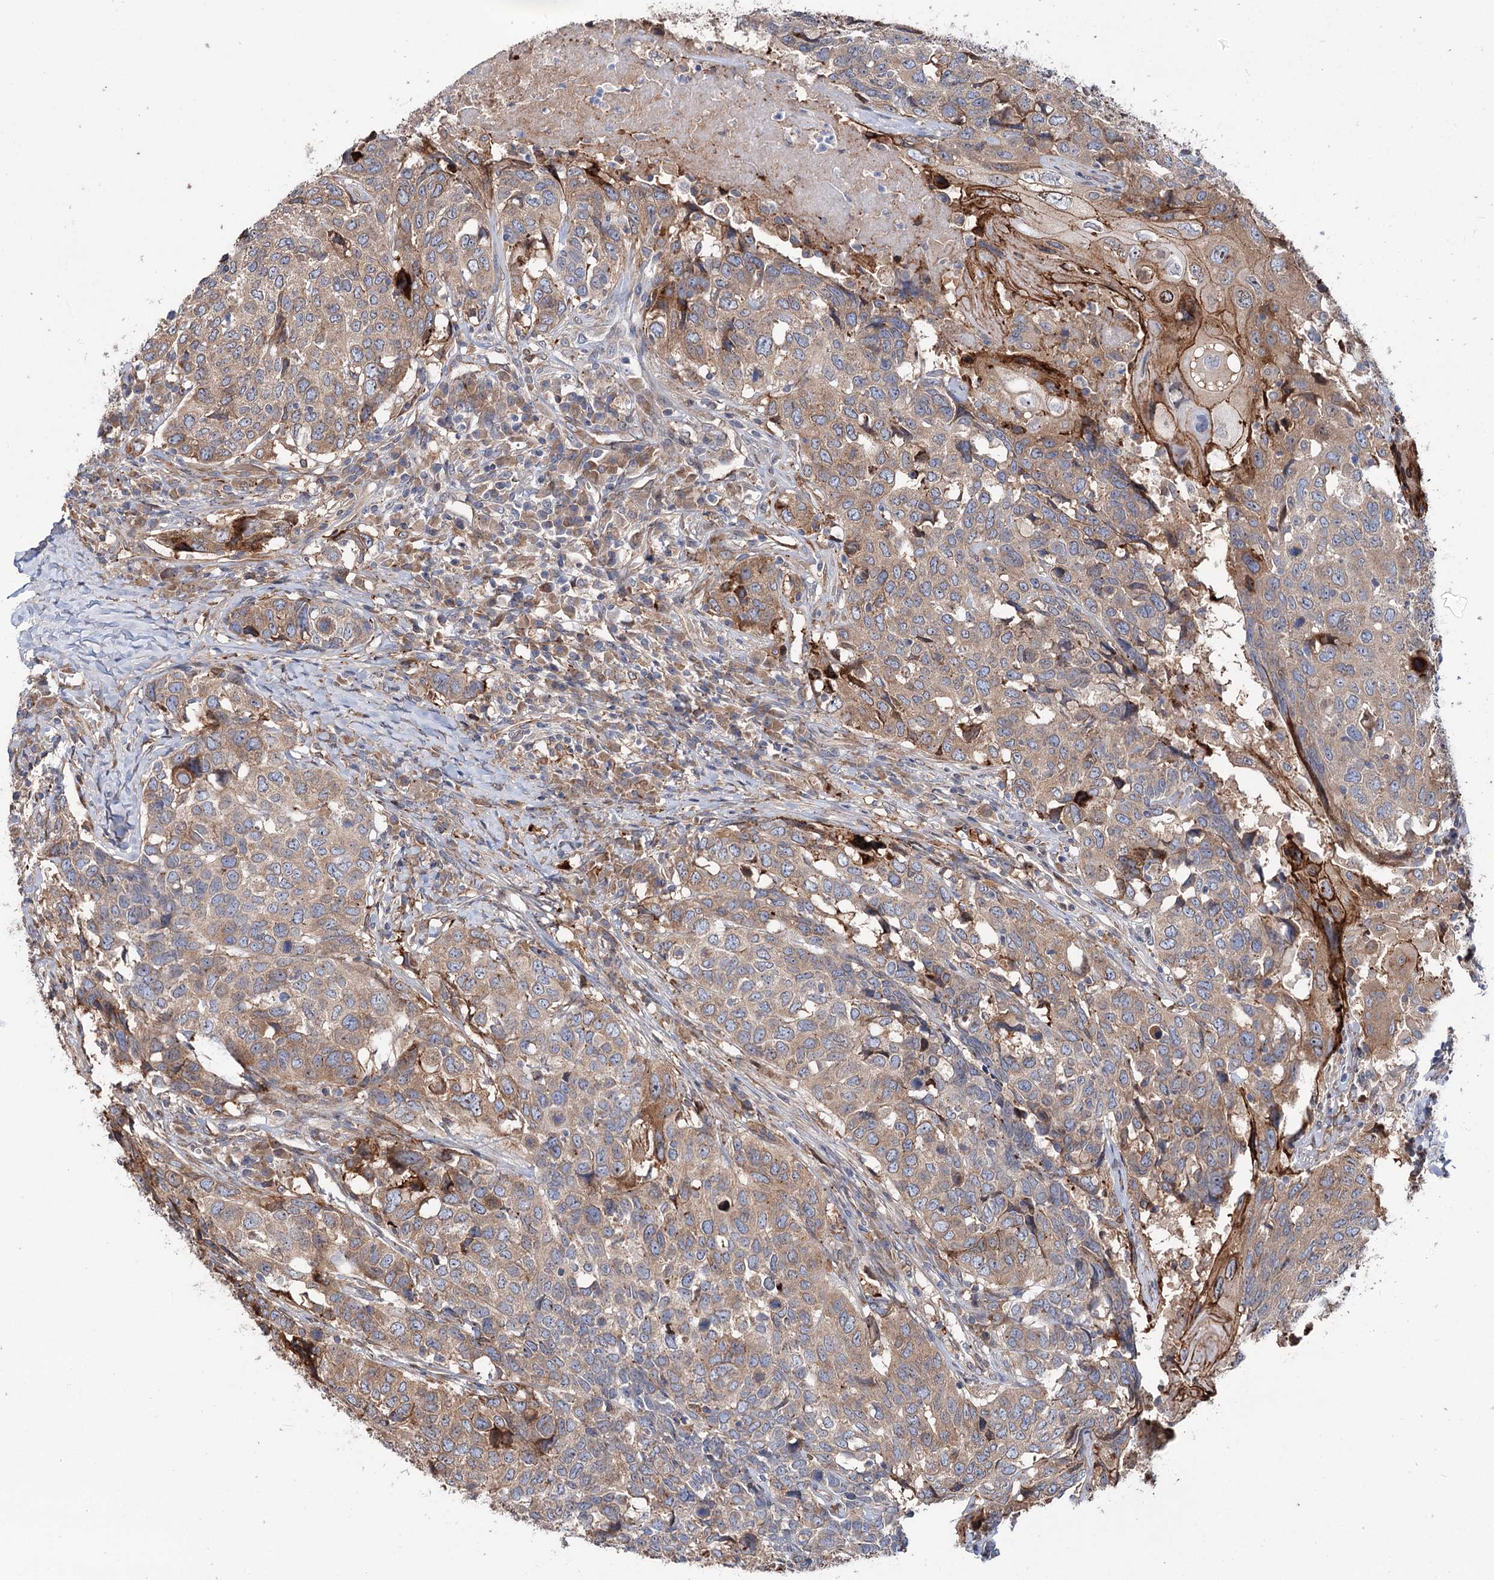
{"staining": {"intensity": "moderate", "quantity": ">75%", "location": "cytoplasmic/membranous"}, "tissue": "head and neck cancer", "cell_type": "Tumor cells", "image_type": "cancer", "snomed": [{"axis": "morphology", "description": "Squamous cell carcinoma, NOS"}, {"axis": "topography", "description": "Head-Neck"}], "caption": "Squamous cell carcinoma (head and neck) stained with a protein marker reveals moderate staining in tumor cells.", "gene": "PTDSS2", "patient": {"sex": "male", "age": 66}}